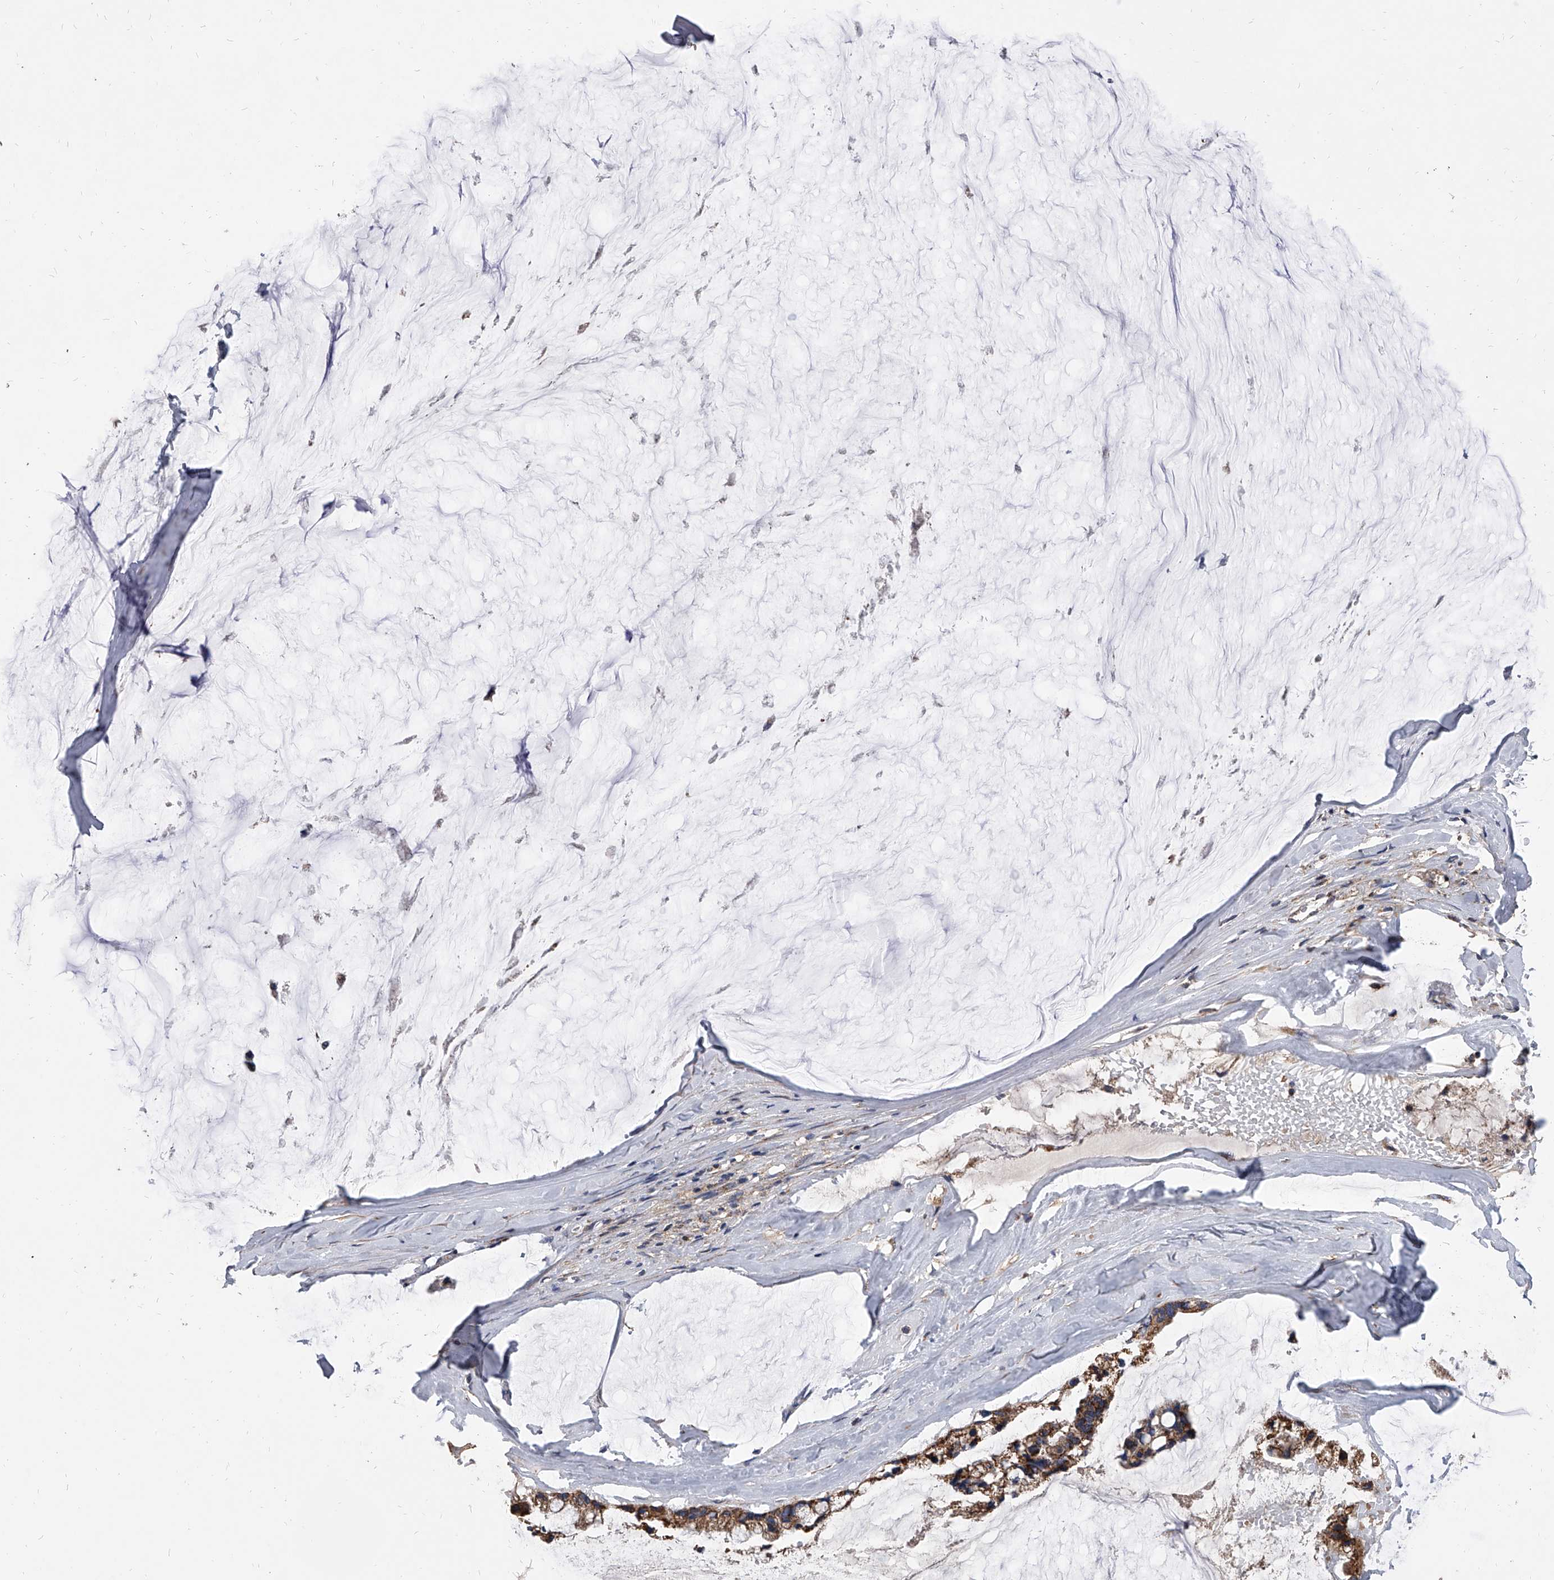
{"staining": {"intensity": "moderate", "quantity": ">75%", "location": "cytoplasmic/membranous"}, "tissue": "ovarian cancer", "cell_type": "Tumor cells", "image_type": "cancer", "snomed": [{"axis": "morphology", "description": "Cystadenocarcinoma, mucinous, NOS"}, {"axis": "topography", "description": "Ovary"}], "caption": "Immunohistochemistry (IHC) micrograph of ovarian cancer stained for a protein (brown), which demonstrates medium levels of moderate cytoplasmic/membranous expression in about >75% of tumor cells.", "gene": "MRPL28", "patient": {"sex": "female", "age": 39}}